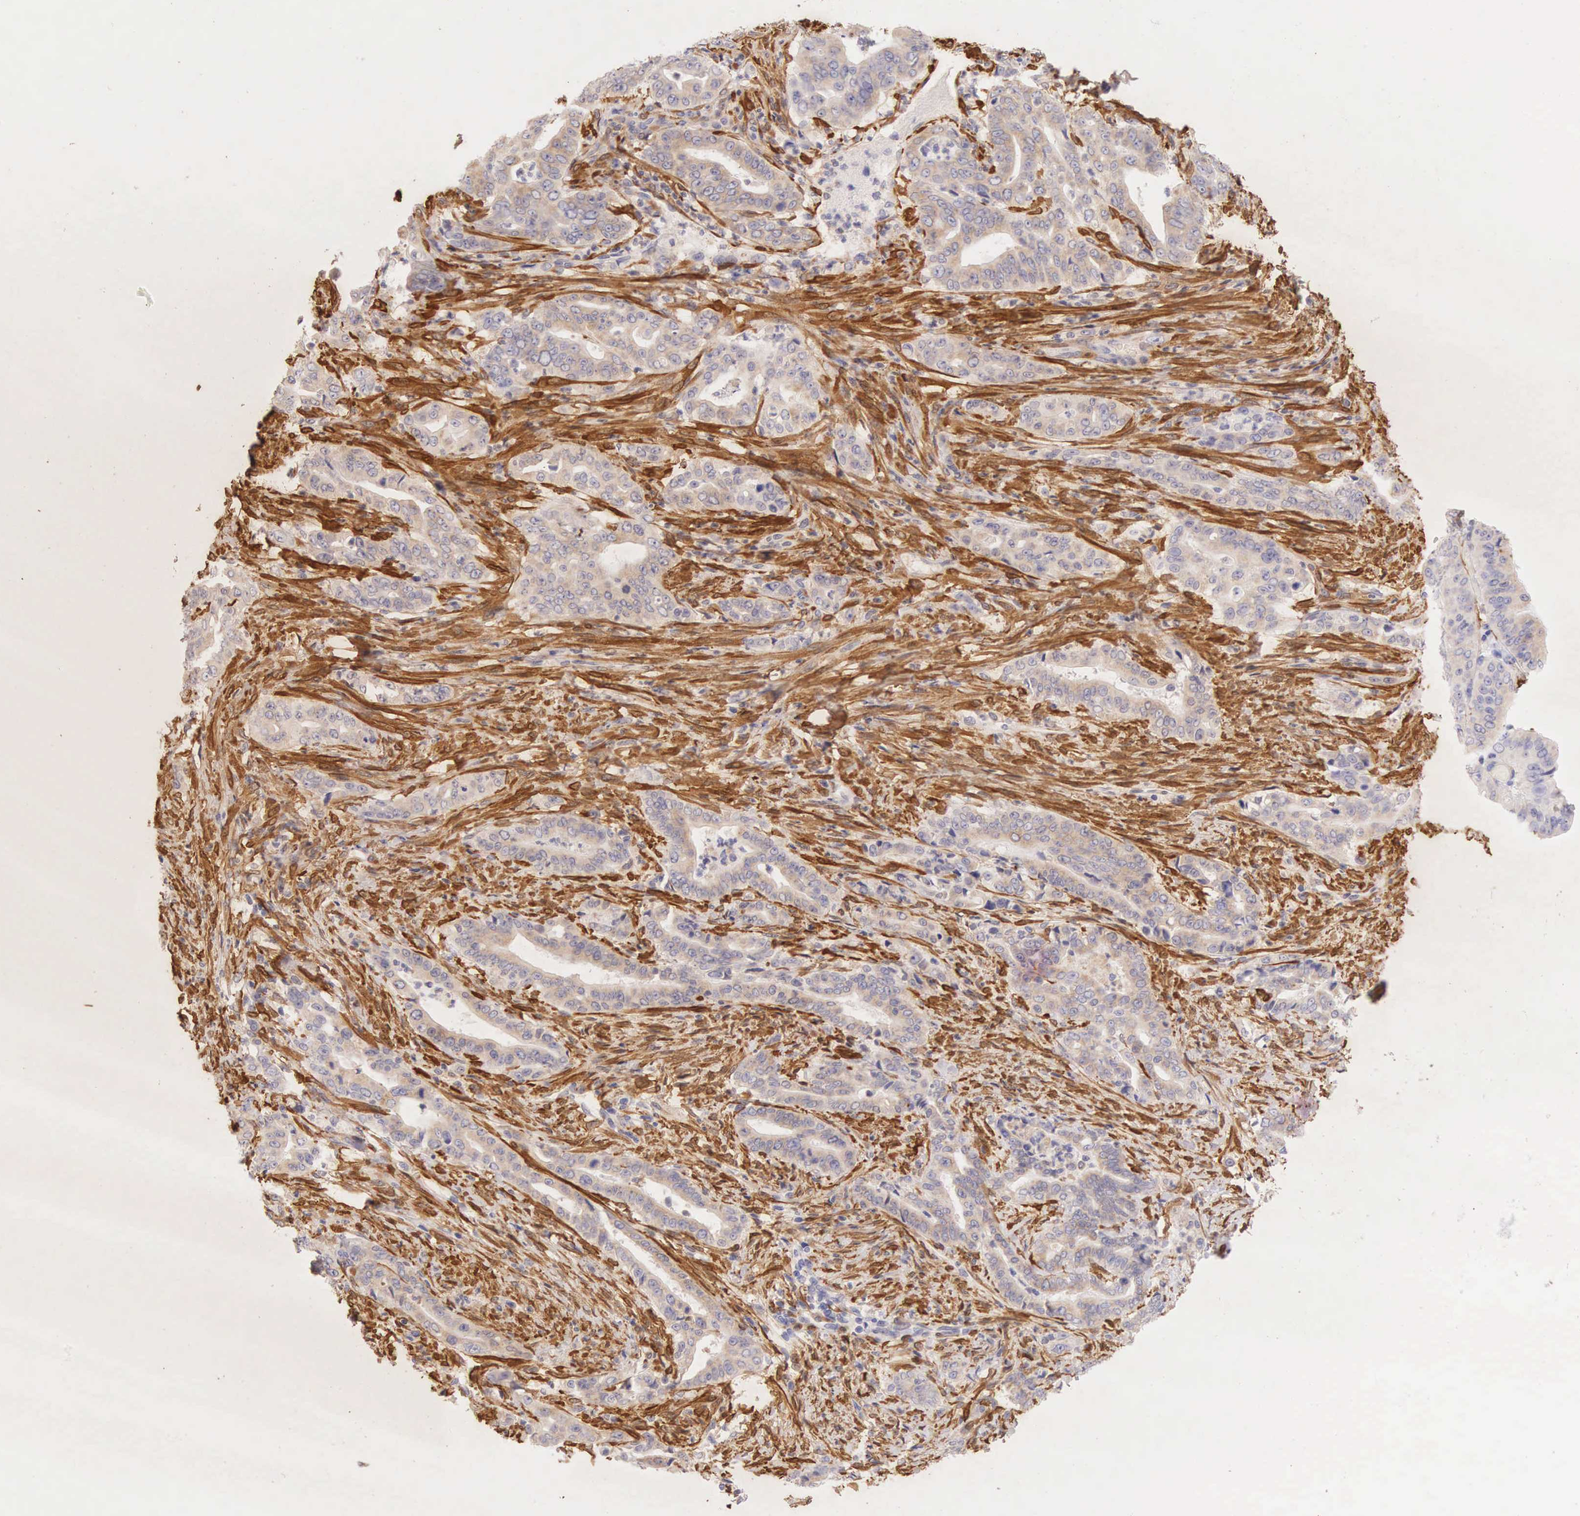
{"staining": {"intensity": "weak", "quantity": "<25%", "location": "cytoplasmic/membranous"}, "tissue": "stomach cancer", "cell_type": "Tumor cells", "image_type": "cancer", "snomed": [{"axis": "morphology", "description": "Adenocarcinoma, NOS"}, {"axis": "topography", "description": "Stomach"}], "caption": "Immunohistochemistry photomicrograph of stomach cancer stained for a protein (brown), which displays no positivity in tumor cells. (IHC, brightfield microscopy, high magnification).", "gene": "CNN1", "patient": {"sex": "female", "age": 76}}